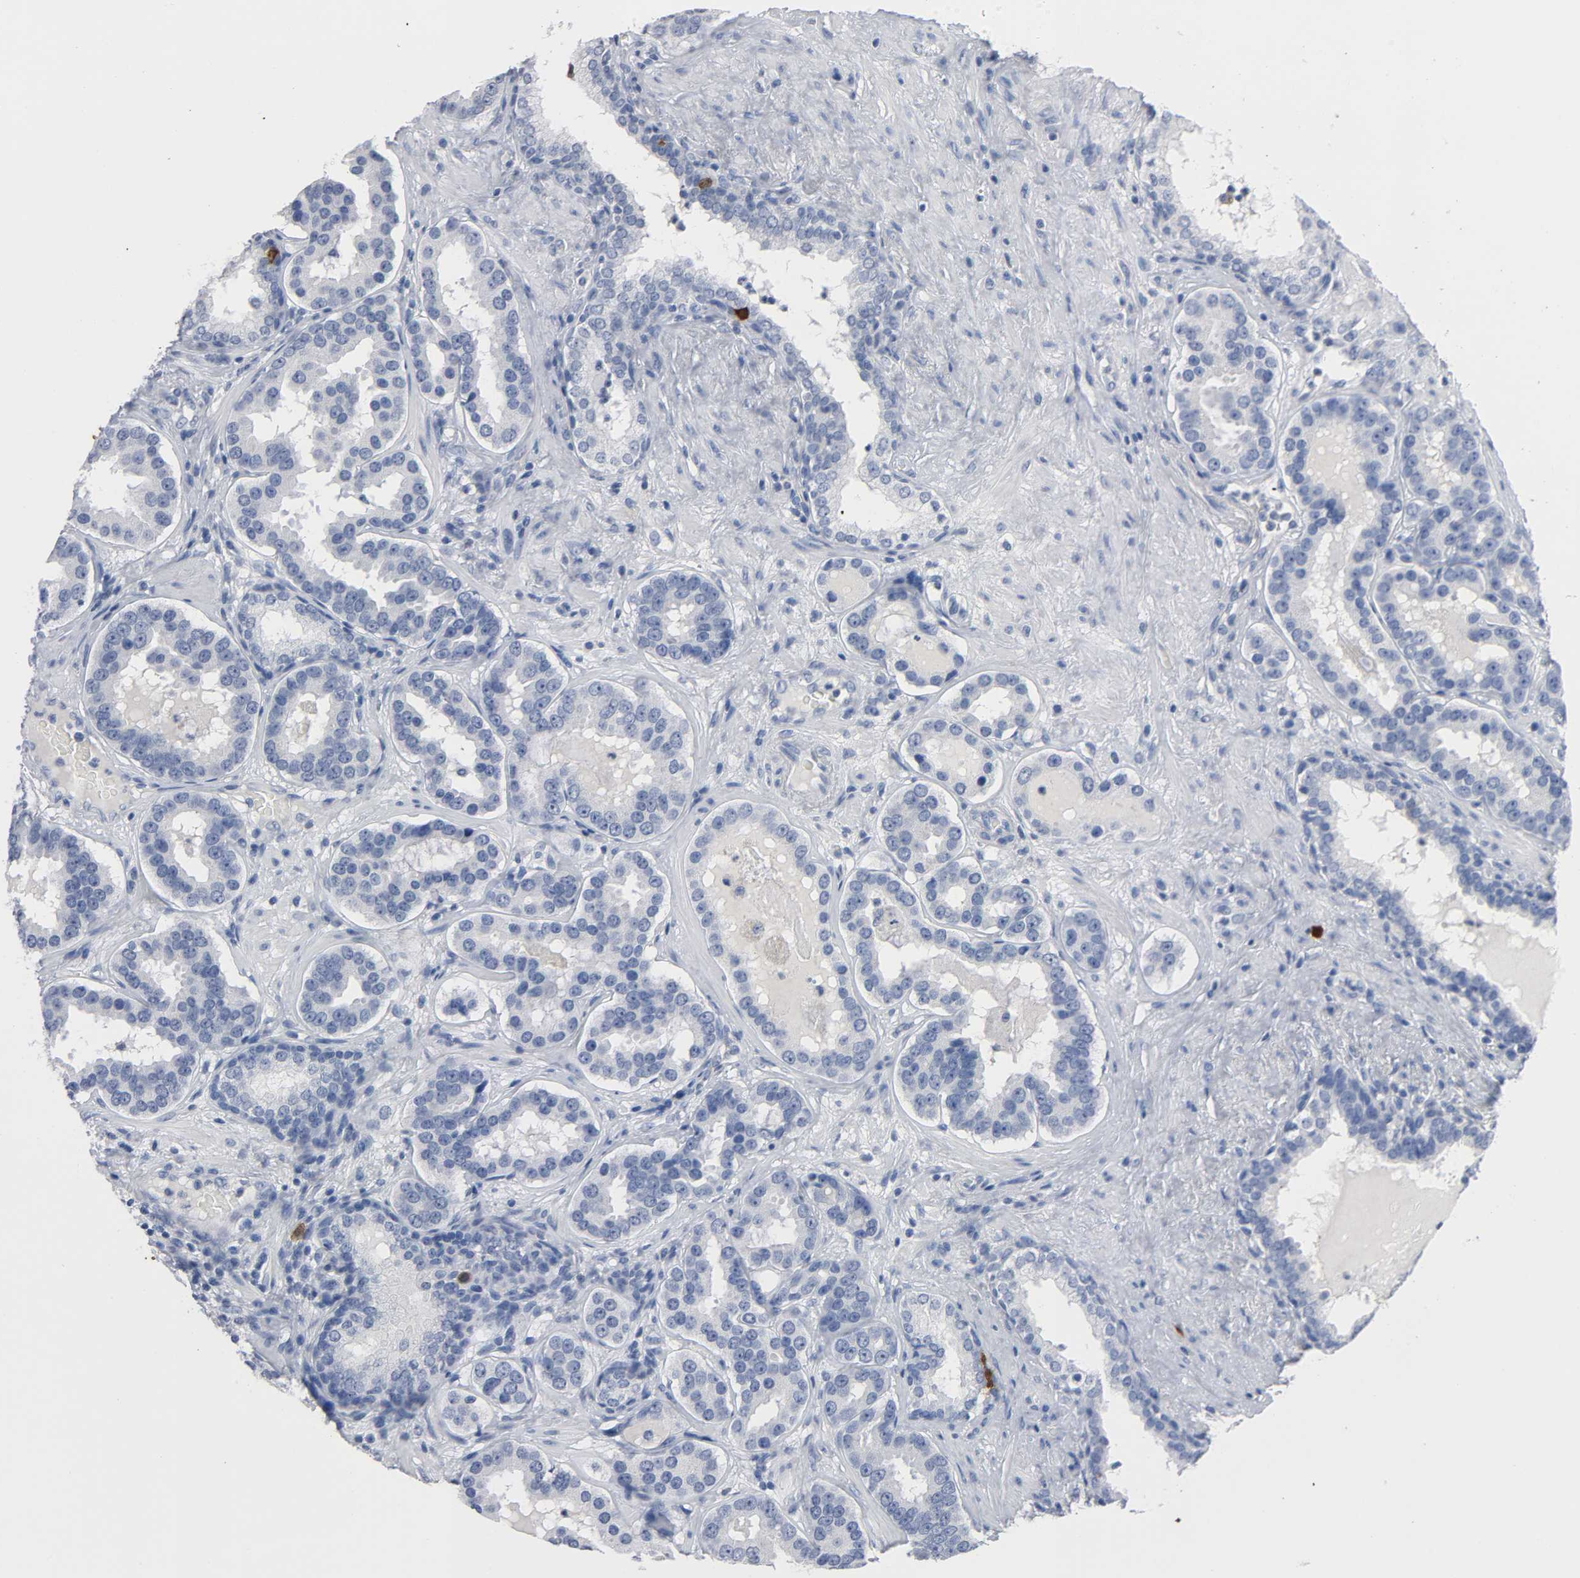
{"staining": {"intensity": "strong", "quantity": "<25%", "location": "cytoplasmic/membranous,nuclear"}, "tissue": "prostate cancer", "cell_type": "Tumor cells", "image_type": "cancer", "snomed": [{"axis": "morphology", "description": "Adenocarcinoma, Low grade"}, {"axis": "topography", "description": "Prostate"}], "caption": "A histopathology image of prostate cancer (low-grade adenocarcinoma) stained for a protein exhibits strong cytoplasmic/membranous and nuclear brown staining in tumor cells. The protein is stained brown, and the nuclei are stained in blue (DAB IHC with brightfield microscopy, high magnification).", "gene": "CDC20", "patient": {"sex": "male", "age": 59}}